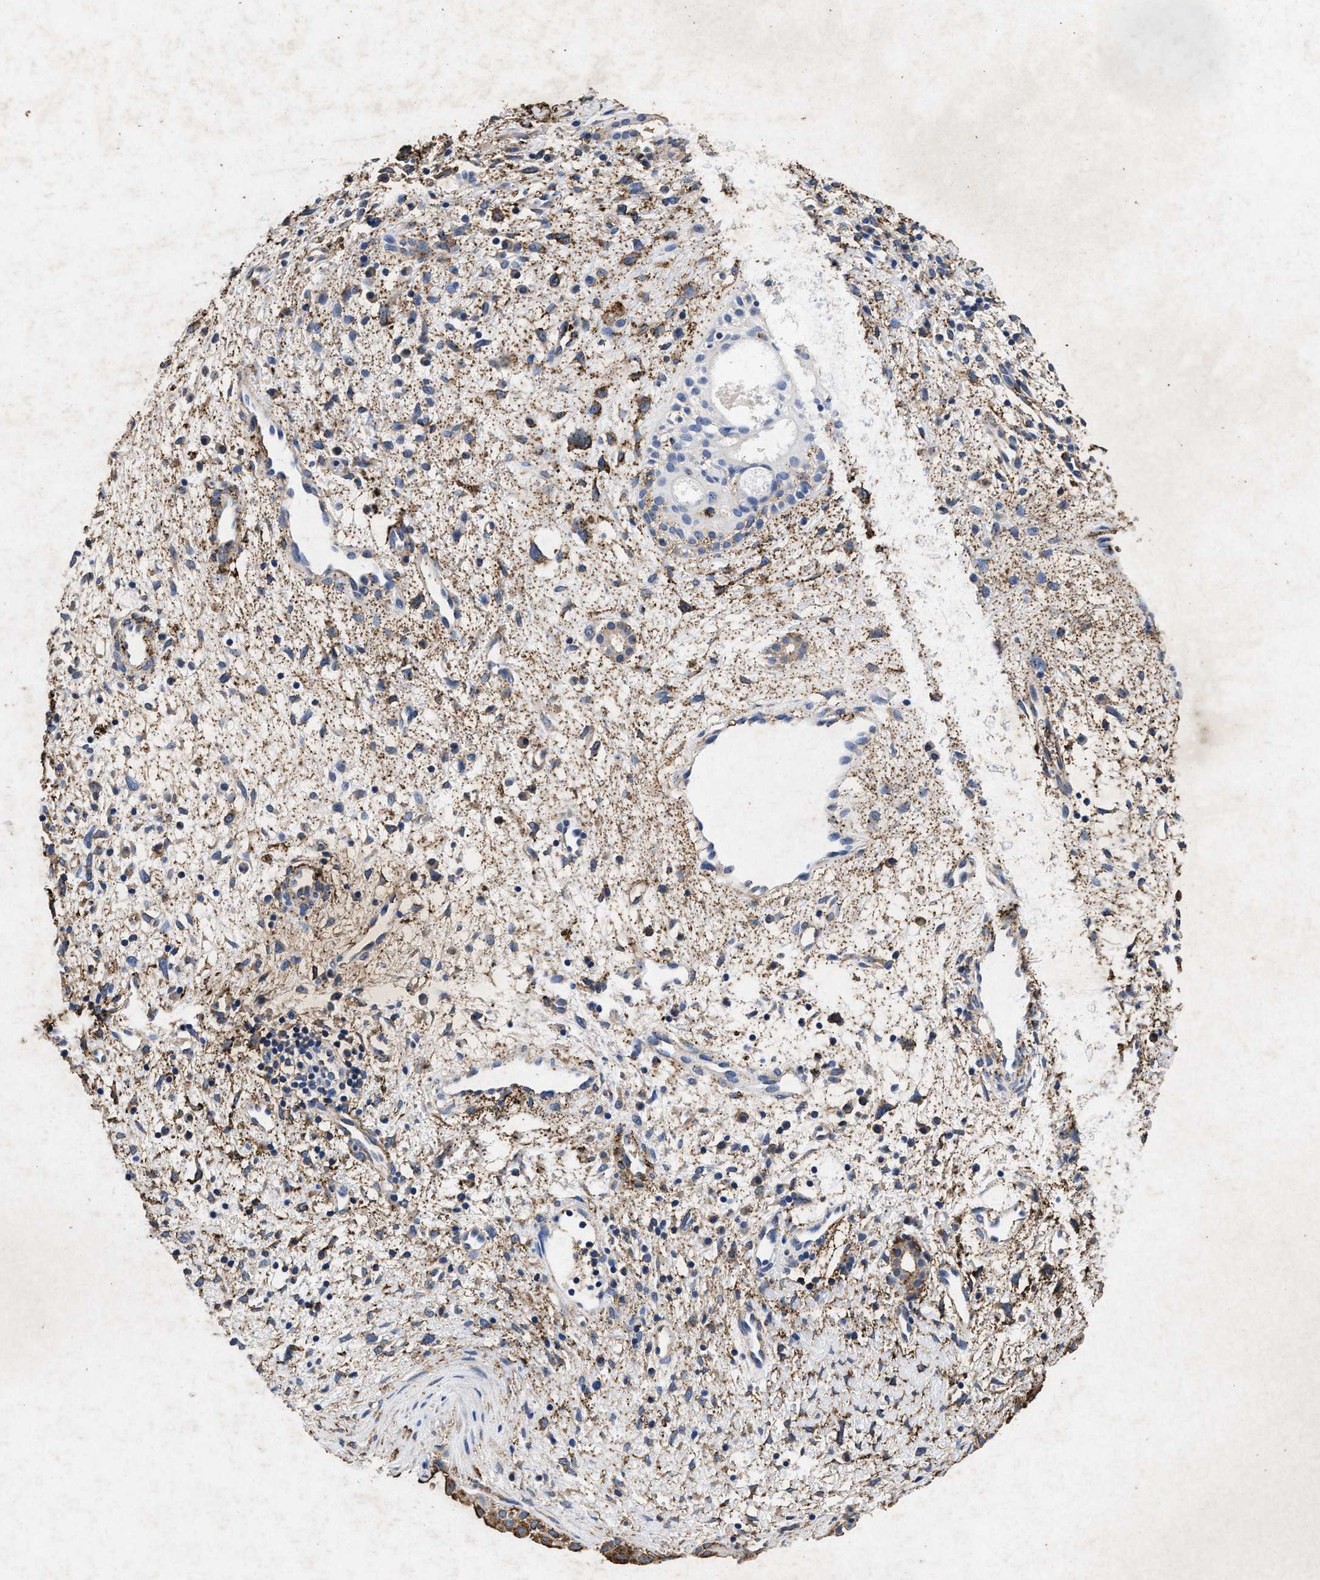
{"staining": {"intensity": "moderate", "quantity": "25%-75%", "location": "cytoplasmic/membranous"}, "tissue": "nasopharynx", "cell_type": "Respiratory epithelial cells", "image_type": "normal", "snomed": [{"axis": "morphology", "description": "Normal tissue, NOS"}, {"axis": "topography", "description": "Nasopharynx"}], "caption": "Nasopharynx stained with immunohistochemistry reveals moderate cytoplasmic/membranous positivity in about 25%-75% of respiratory epithelial cells.", "gene": "LTB4R2", "patient": {"sex": "male", "age": 22}}